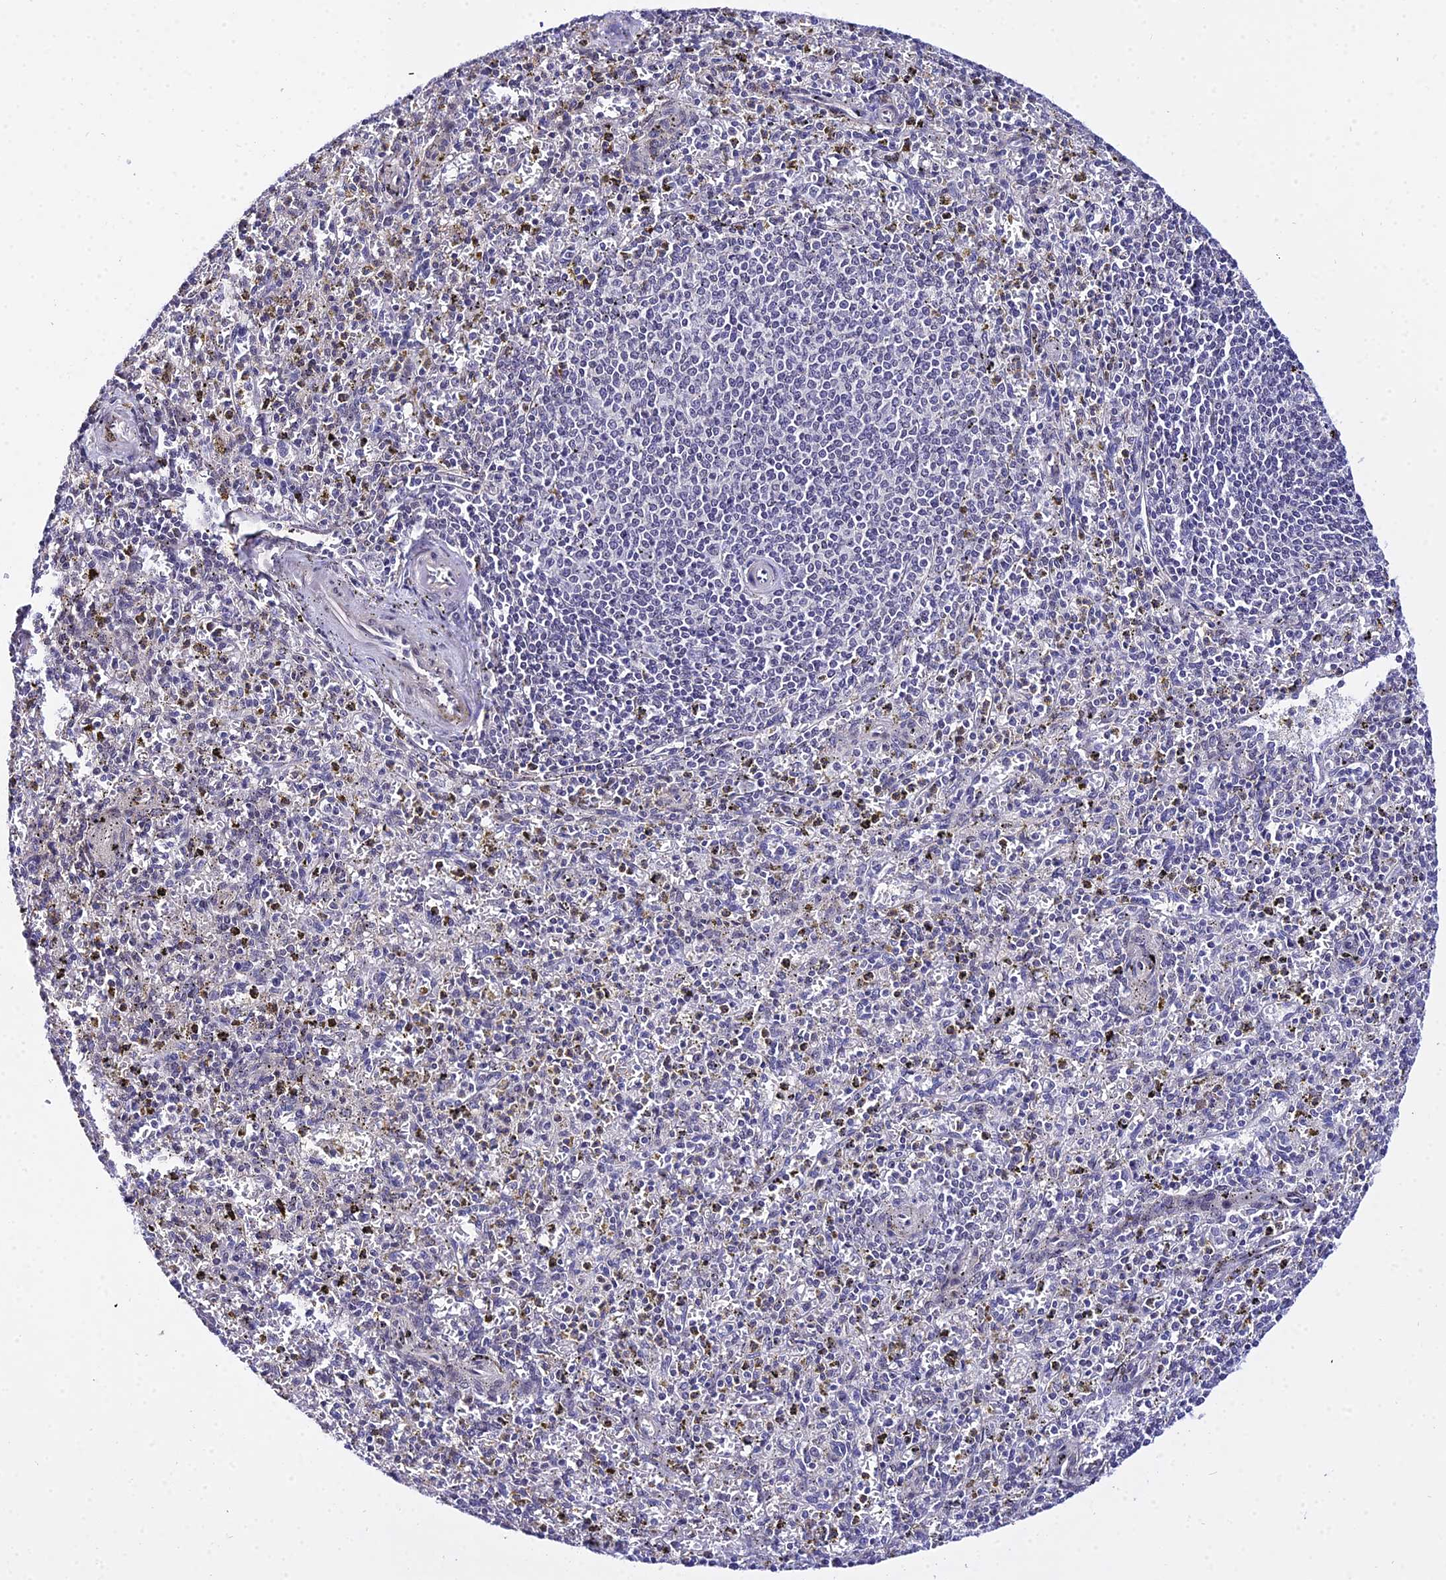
{"staining": {"intensity": "negative", "quantity": "none", "location": "none"}, "tissue": "spleen", "cell_type": "Cells in red pulp", "image_type": "normal", "snomed": [{"axis": "morphology", "description": "Normal tissue, NOS"}, {"axis": "topography", "description": "Spleen"}], "caption": "Protein analysis of benign spleen reveals no significant staining in cells in red pulp.", "gene": "ZNF628", "patient": {"sex": "male", "age": 72}}